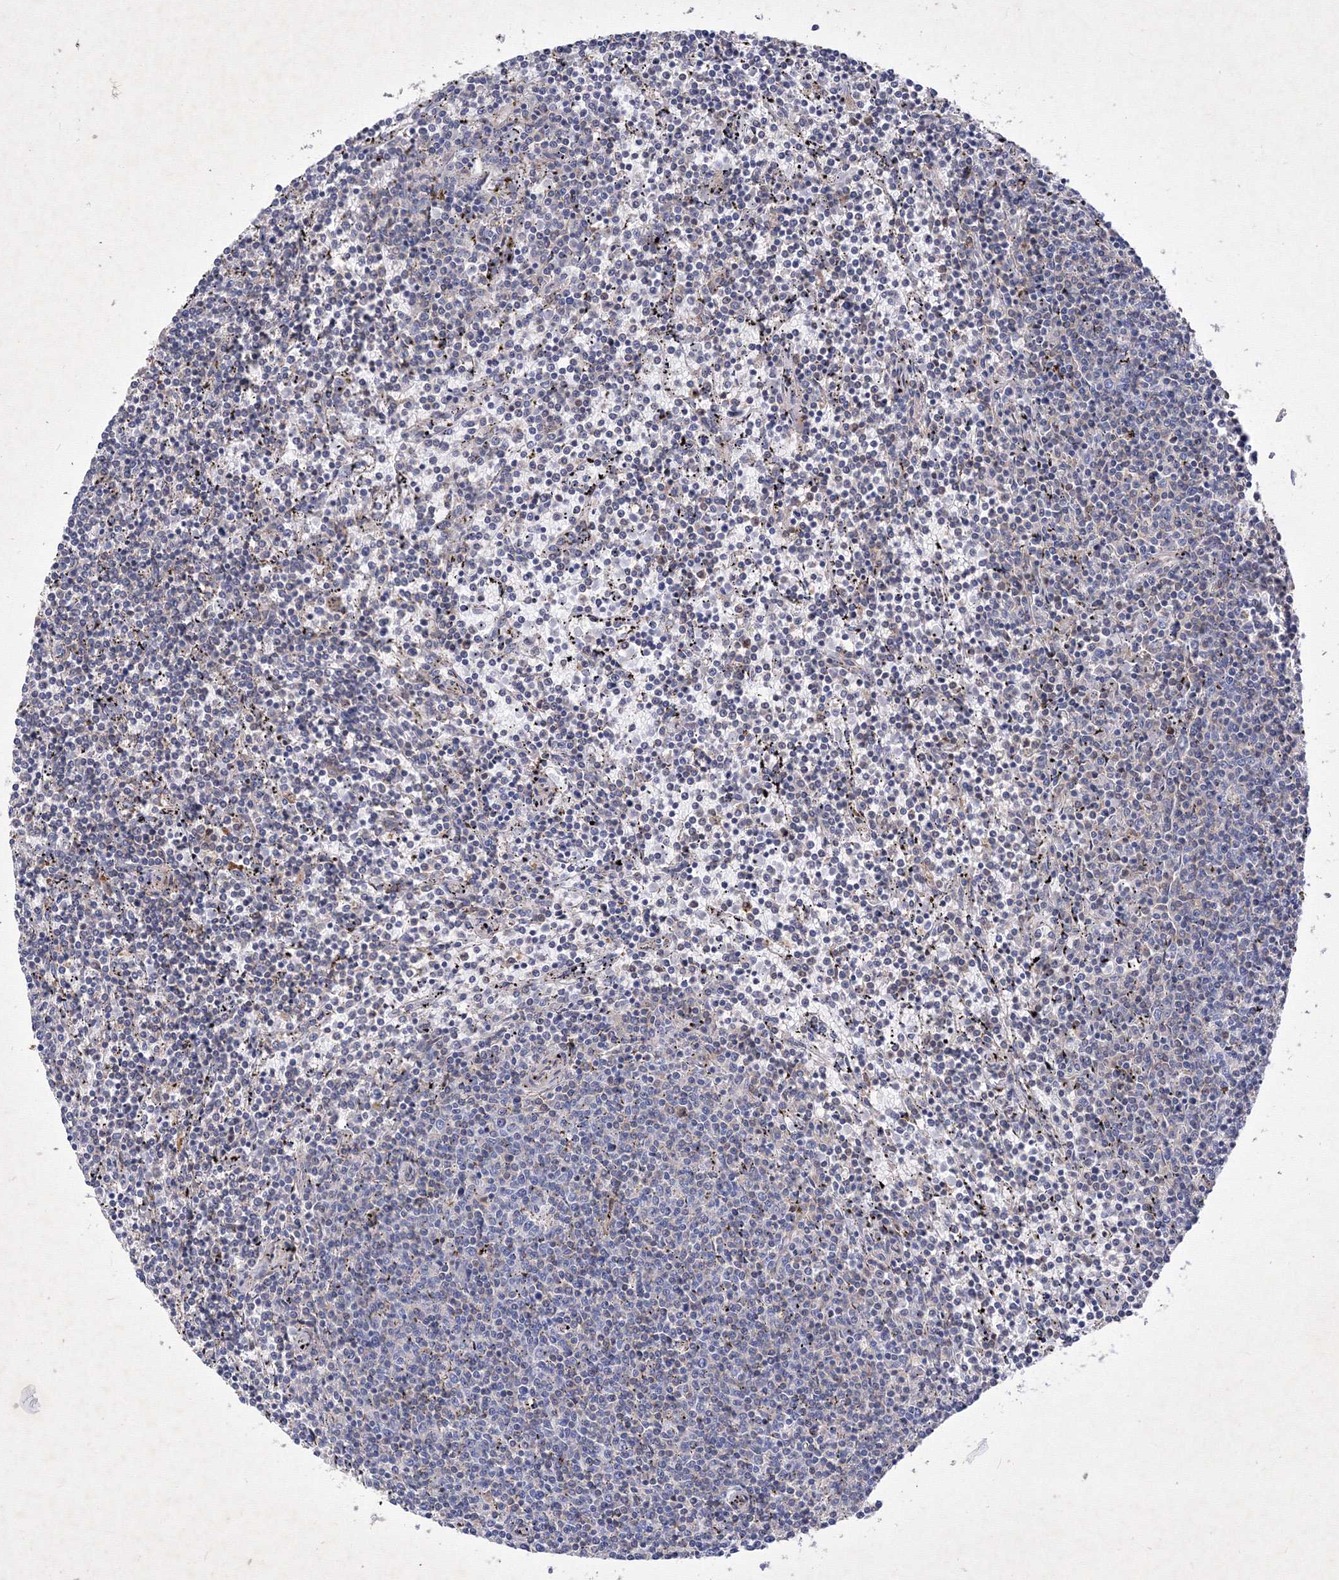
{"staining": {"intensity": "negative", "quantity": "none", "location": "none"}, "tissue": "lymphoma", "cell_type": "Tumor cells", "image_type": "cancer", "snomed": [{"axis": "morphology", "description": "Malignant lymphoma, non-Hodgkin's type, Low grade"}, {"axis": "topography", "description": "Spleen"}], "caption": "Malignant lymphoma, non-Hodgkin's type (low-grade) was stained to show a protein in brown. There is no significant expression in tumor cells.", "gene": "SNX18", "patient": {"sex": "female", "age": 50}}